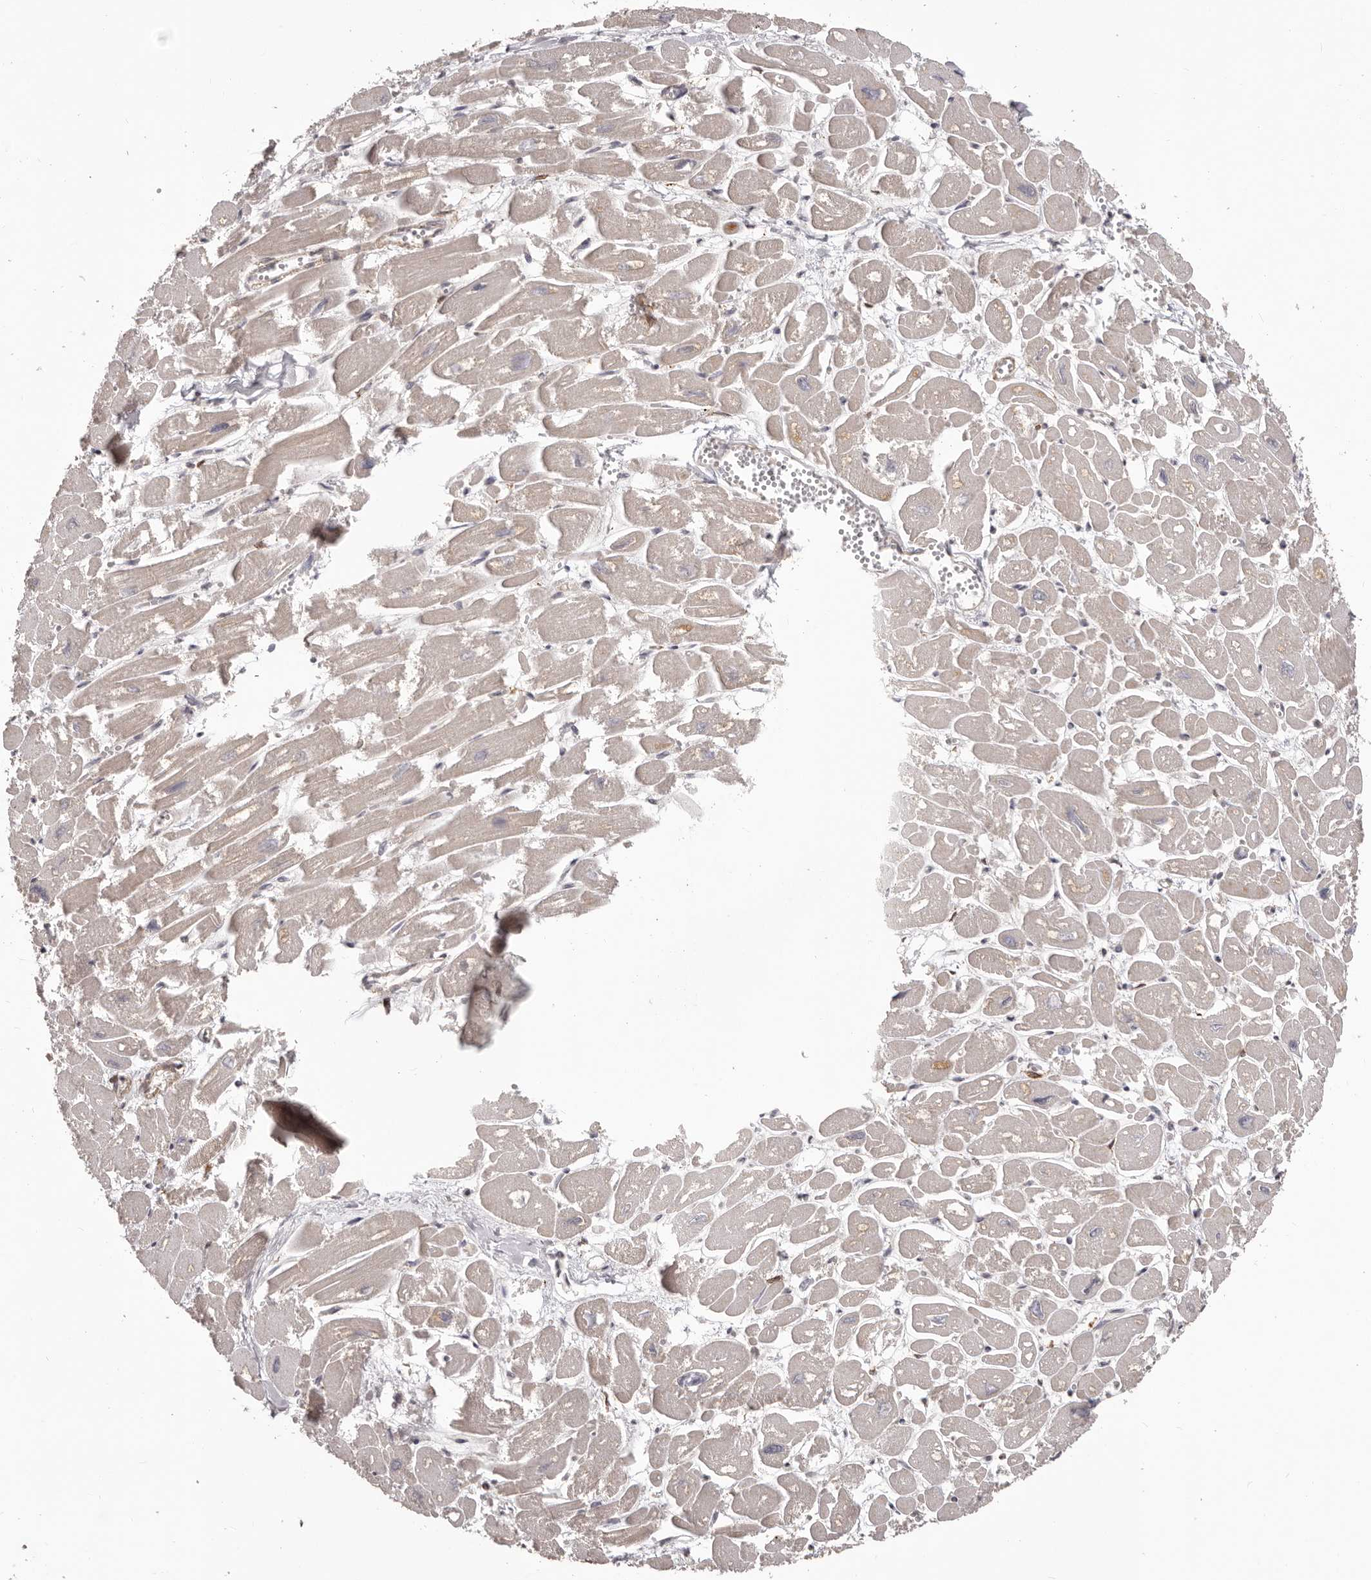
{"staining": {"intensity": "weak", "quantity": ">75%", "location": "cytoplasmic/membranous"}, "tissue": "heart muscle", "cell_type": "Cardiomyocytes", "image_type": "normal", "snomed": [{"axis": "morphology", "description": "Normal tissue, NOS"}, {"axis": "topography", "description": "Heart"}], "caption": "The immunohistochemical stain shows weak cytoplasmic/membranous positivity in cardiomyocytes of normal heart muscle. (DAB (3,3'-diaminobenzidine) IHC, brown staining for protein, blue staining for nuclei).", "gene": "HRH1", "patient": {"sex": "male", "age": 54}}